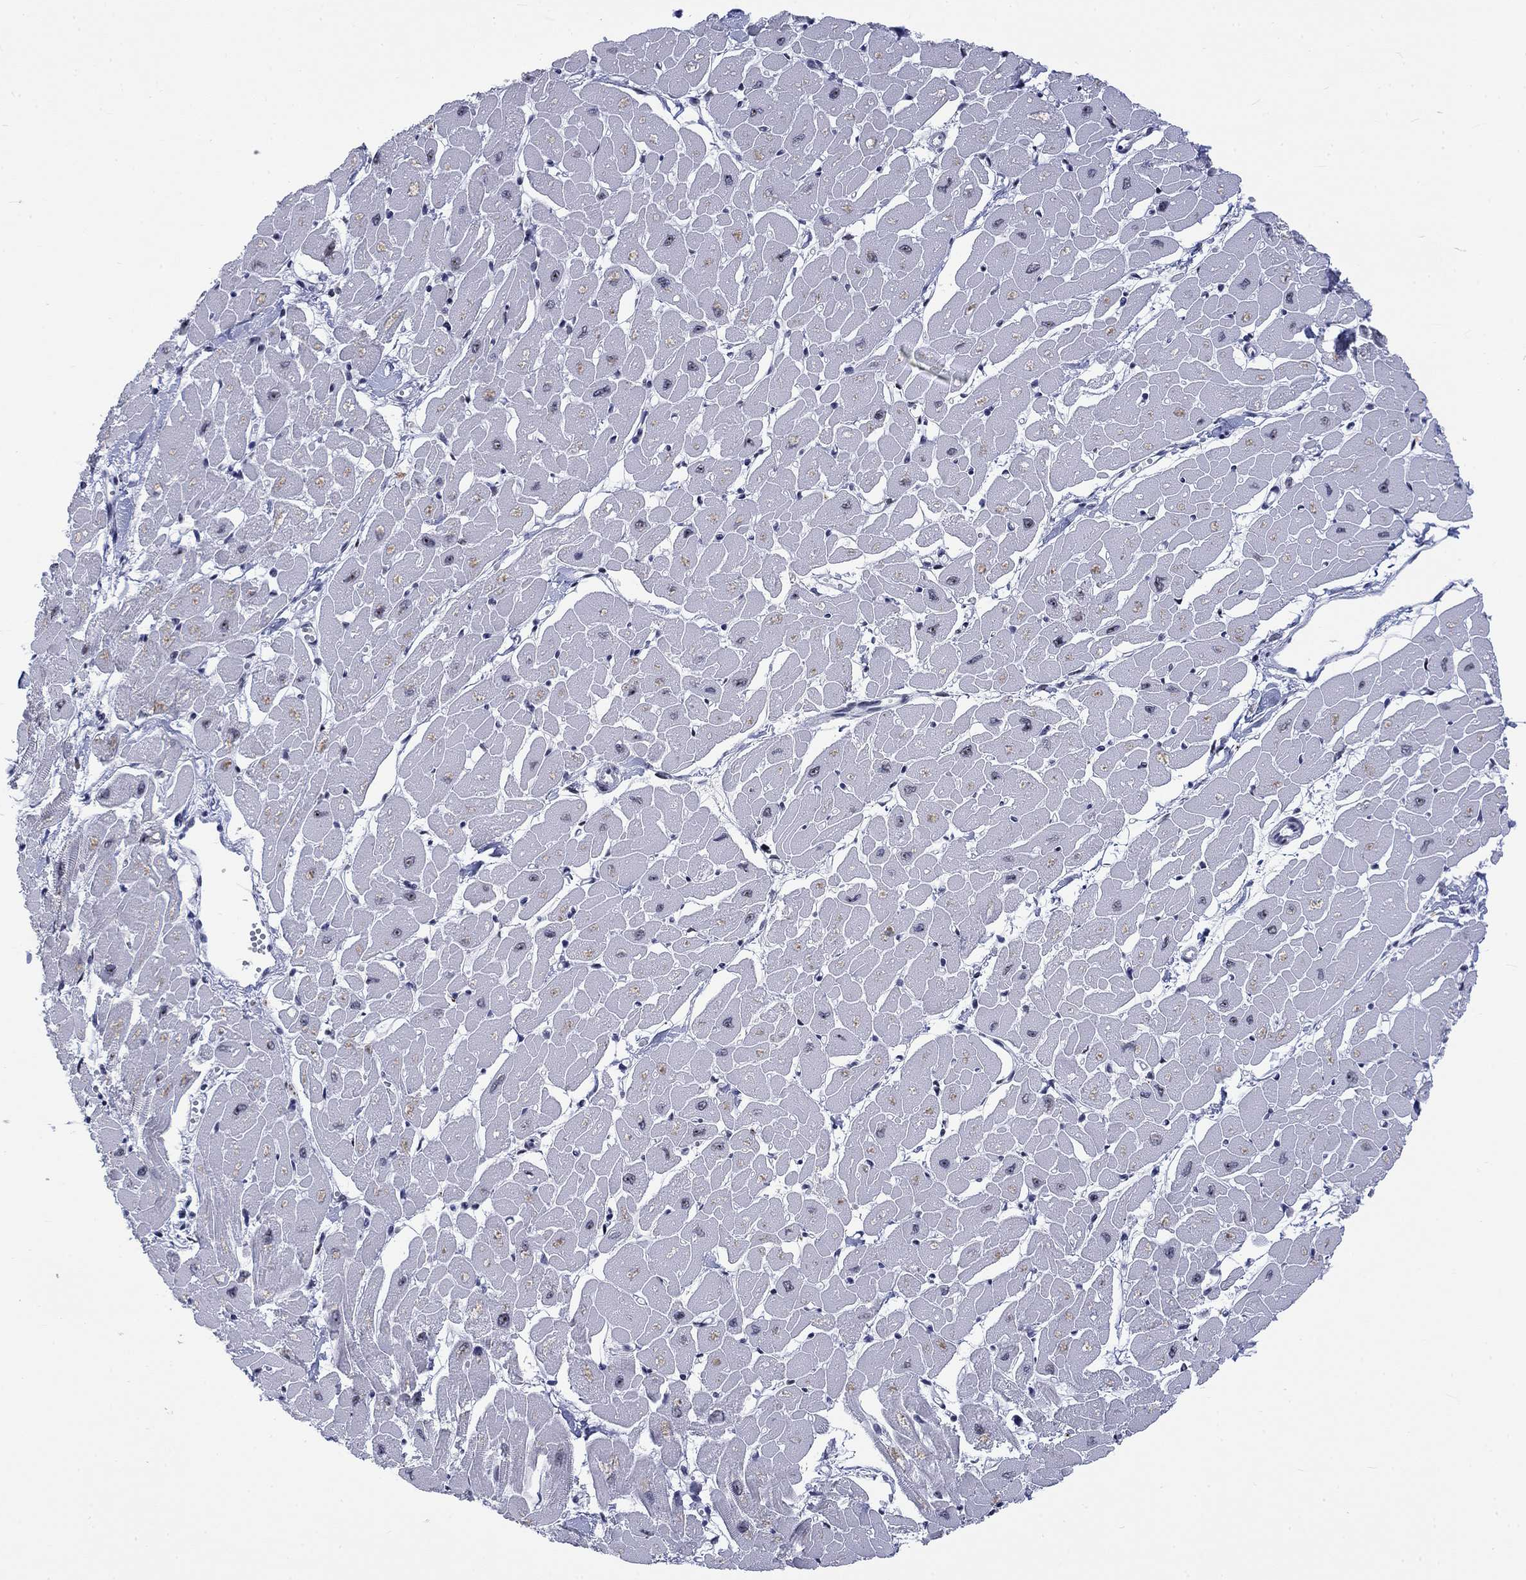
{"staining": {"intensity": "negative", "quantity": "none", "location": "none"}, "tissue": "heart muscle", "cell_type": "Cardiomyocytes", "image_type": "normal", "snomed": [{"axis": "morphology", "description": "Normal tissue, NOS"}, {"axis": "topography", "description": "Heart"}], "caption": "DAB immunohistochemical staining of benign heart muscle displays no significant expression in cardiomyocytes. (Stains: DAB (3,3'-diaminobenzidine) immunohistochemistry (IHC) with hematoxylin counter stain, Microscopy: brightfield microscopy at high magnification).", "gene": "CSRNP3", "patient": {"sex": "male", "age": 57}}